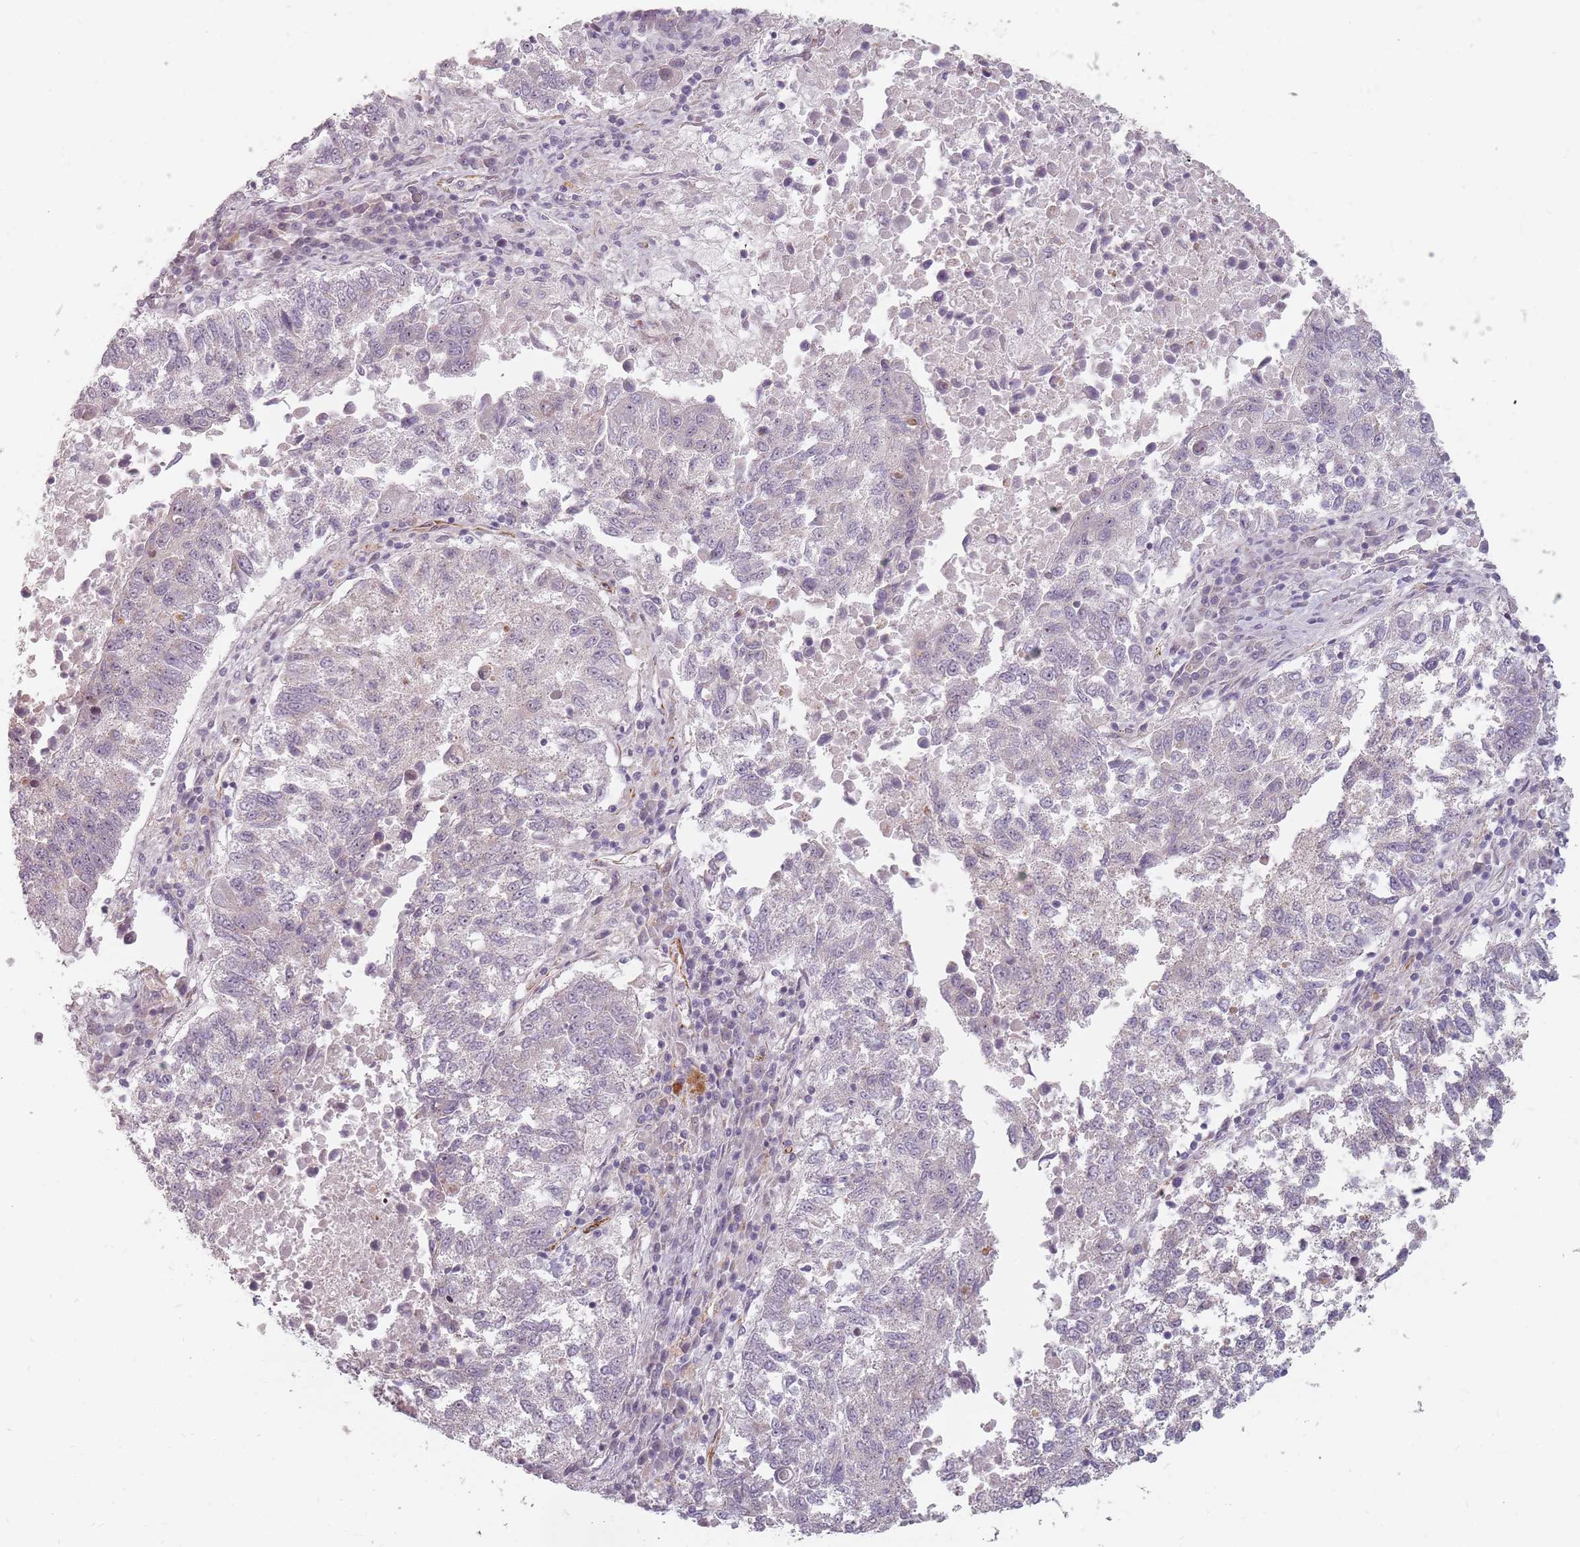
{"staining": {"intensity": "negative", "quantity": "none", "location": "none"}, "tissue": "lung cancer", "cell_type": "Tumor cells", "image_type": "cancer", "snomed": [{"axis": "morphology", "description": "Squamous cell carcinoma, NOS"}, {"axis": "topography", "description": "Lung"}], "caption": "IHC photomicrograph of neoplastic tissue: human squamous cell carcinoma (lung) stained with DAB shows no significant protein expression in tumor cells.", "gene": "GAS2L3", "patient": {"sex": "male", "age": 73}}